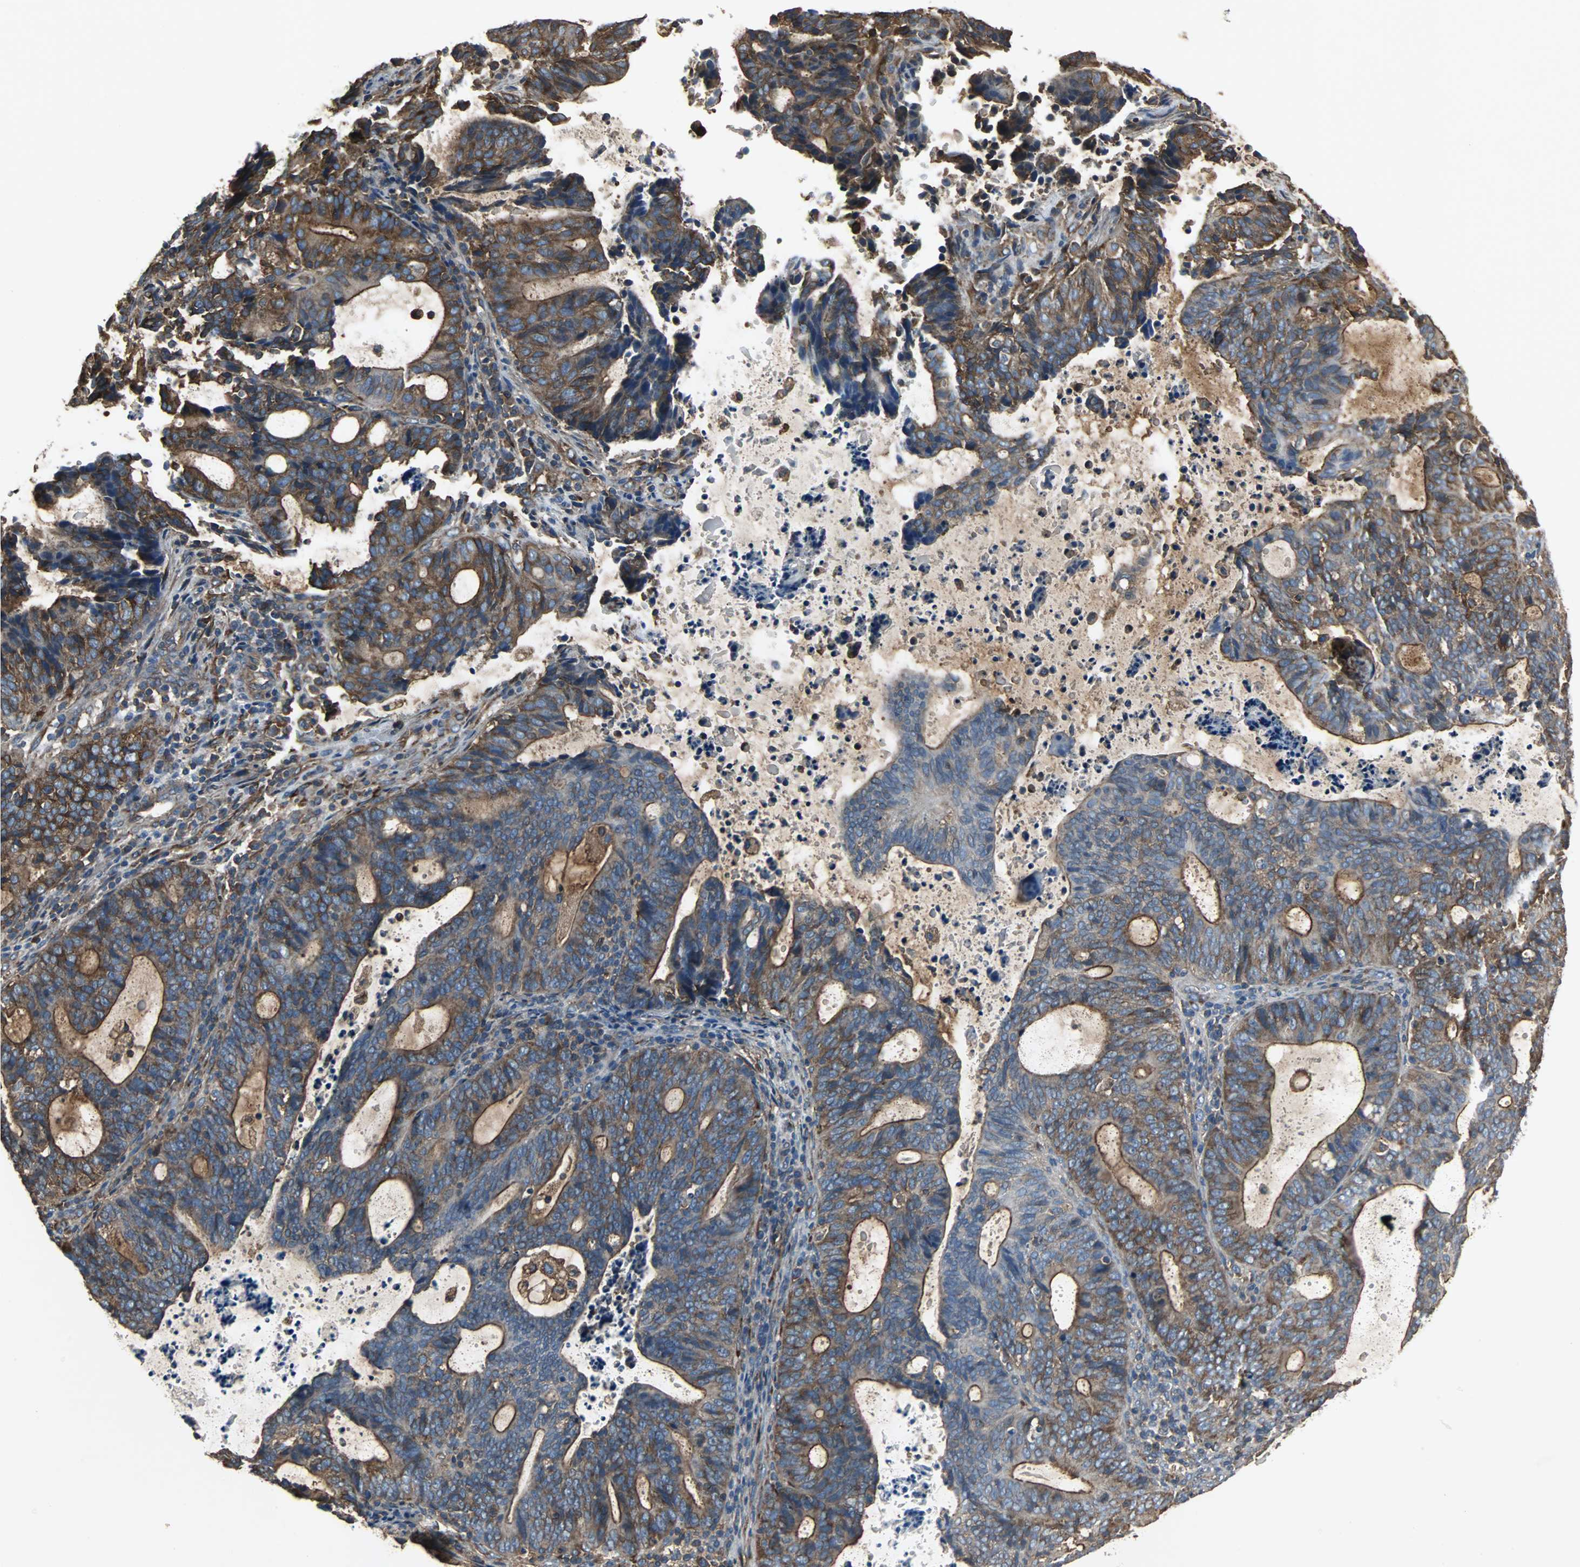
{"staining": {"intensity": "strong", "quantity": ">75%", "location": "cytoplasmic/membranous"}, "tissue": "endometrial cancer", "cell_type": "Tumor cells", "image_type": "cancer", "snomed": [{"axis": "morphology", "description": "Adenocarcinoma, NOS"}, {"axis": "topography", "description": "Uterus"}], "caption": "Human endometrial adenocarcinoma stained with a protein marker displays strong staining in tumor cells.", "gene": "ACTN1", "patient": {"sex": "female", "age": 83}}